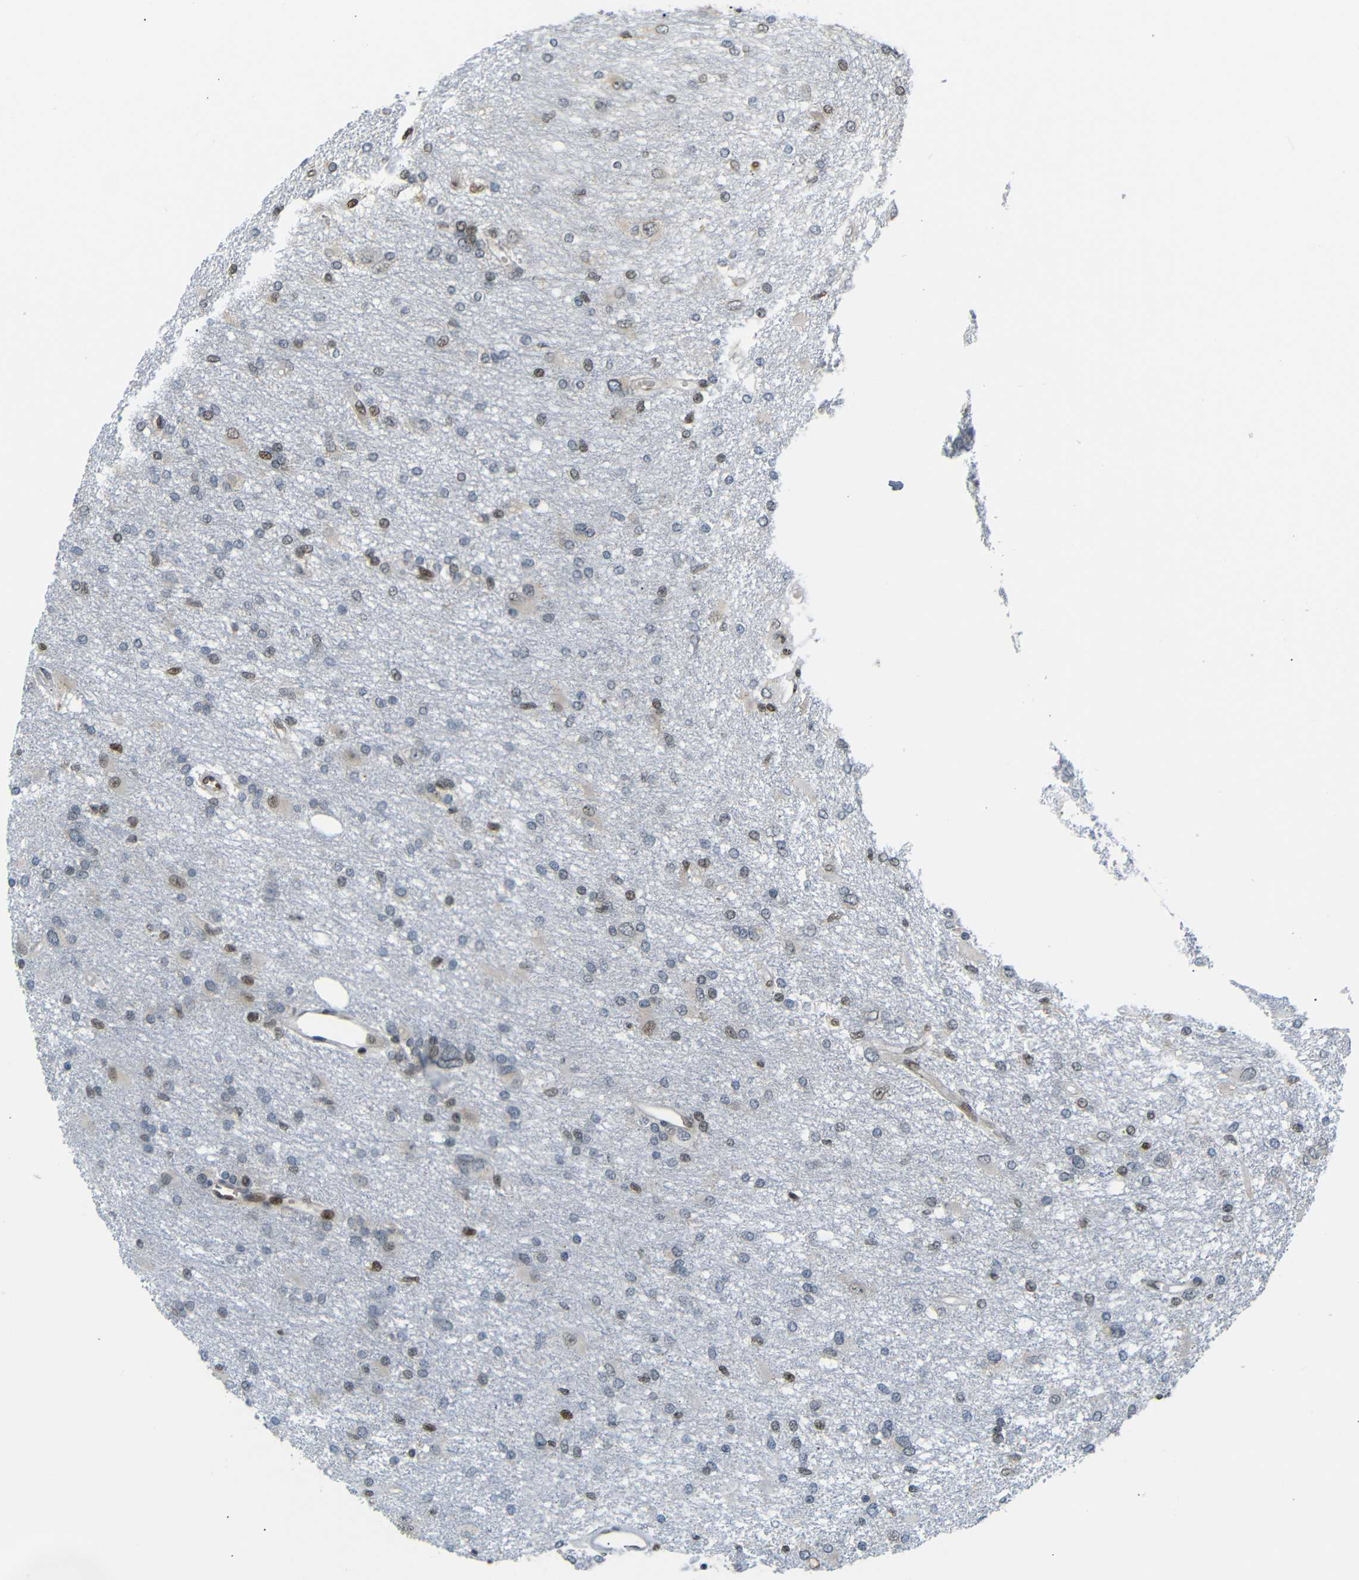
{"staining": {"intensity": "moderate", "quantity": "<25%", "location": "nuclear"}, "tissue": "glioma", "cell_type": "Tumor cells", "image_type": "cancer", "snomed": [{"axis": "morphology", "description": "Glioma, malignant, High grade"}, {"axis": "topography", "description": "Brain"}], "caption": "The histopathology image demonstrates a brown stain indicating the presence of a protein in the nuclear of tumor cells in glioma.", "gene": "SPCS2", "patient": {"sex": "female", "age": 59}}